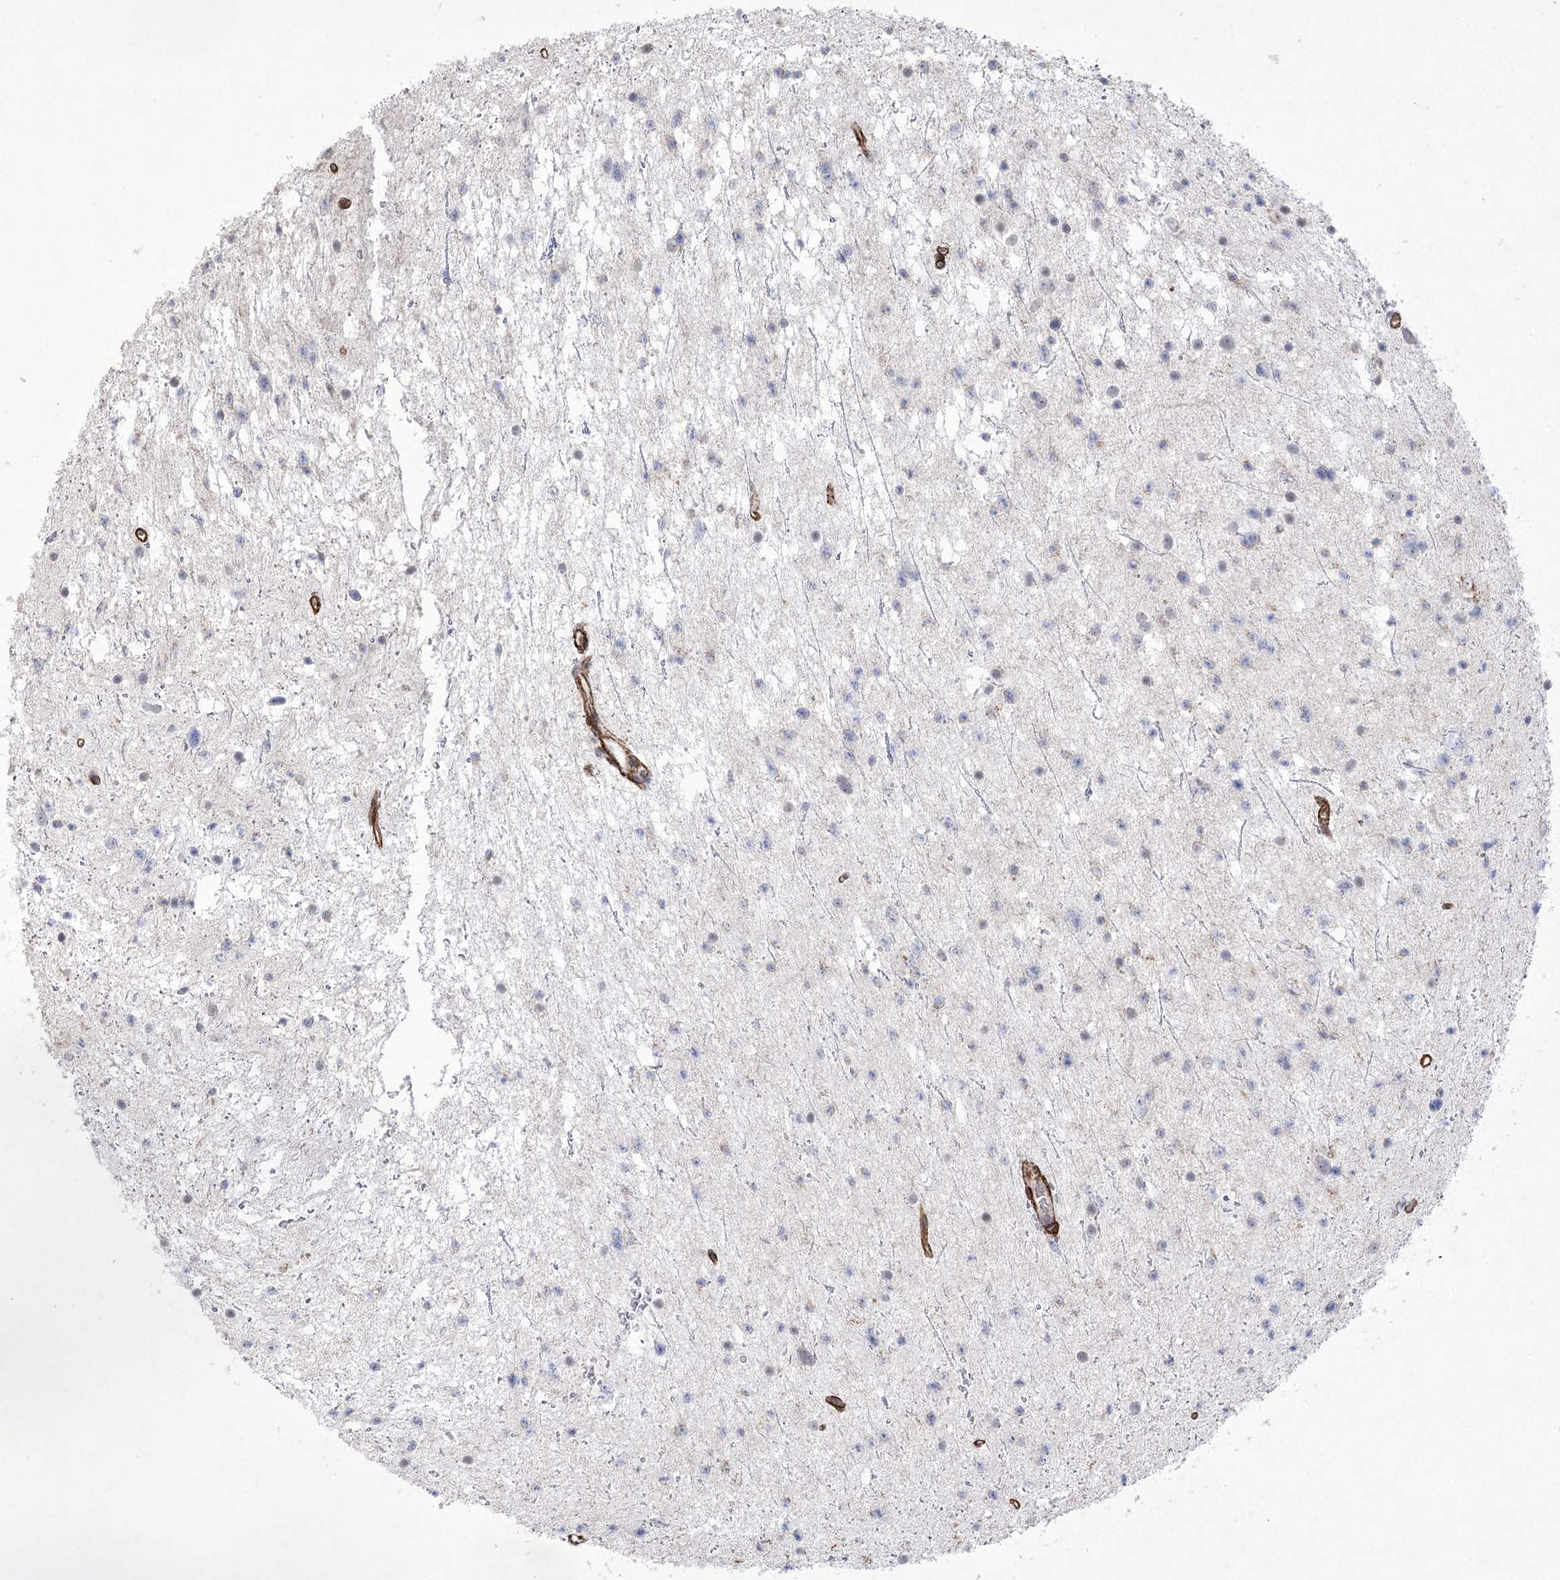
{"staining": {"intensity": "weak", "quantity": "<25%", "location": "nuclear"}, "tissue": "glioma", "cell_type": "Tumor cells", "image_type": "cancer", "snomed": [{"axis": "morphology", "description": "Glioma, malignant, Low grade"}, {"axis": "topography", "description": "Brain"}], "caption": "An image of low-grade glioma (malignant) stained for a protein demonstrates no brown staining in tumor cells. (Immunohistochemistry, brightfield microscopy, high magnification).", "gene": "AMTN", "patient": {"sex": "female", "age": 37}}